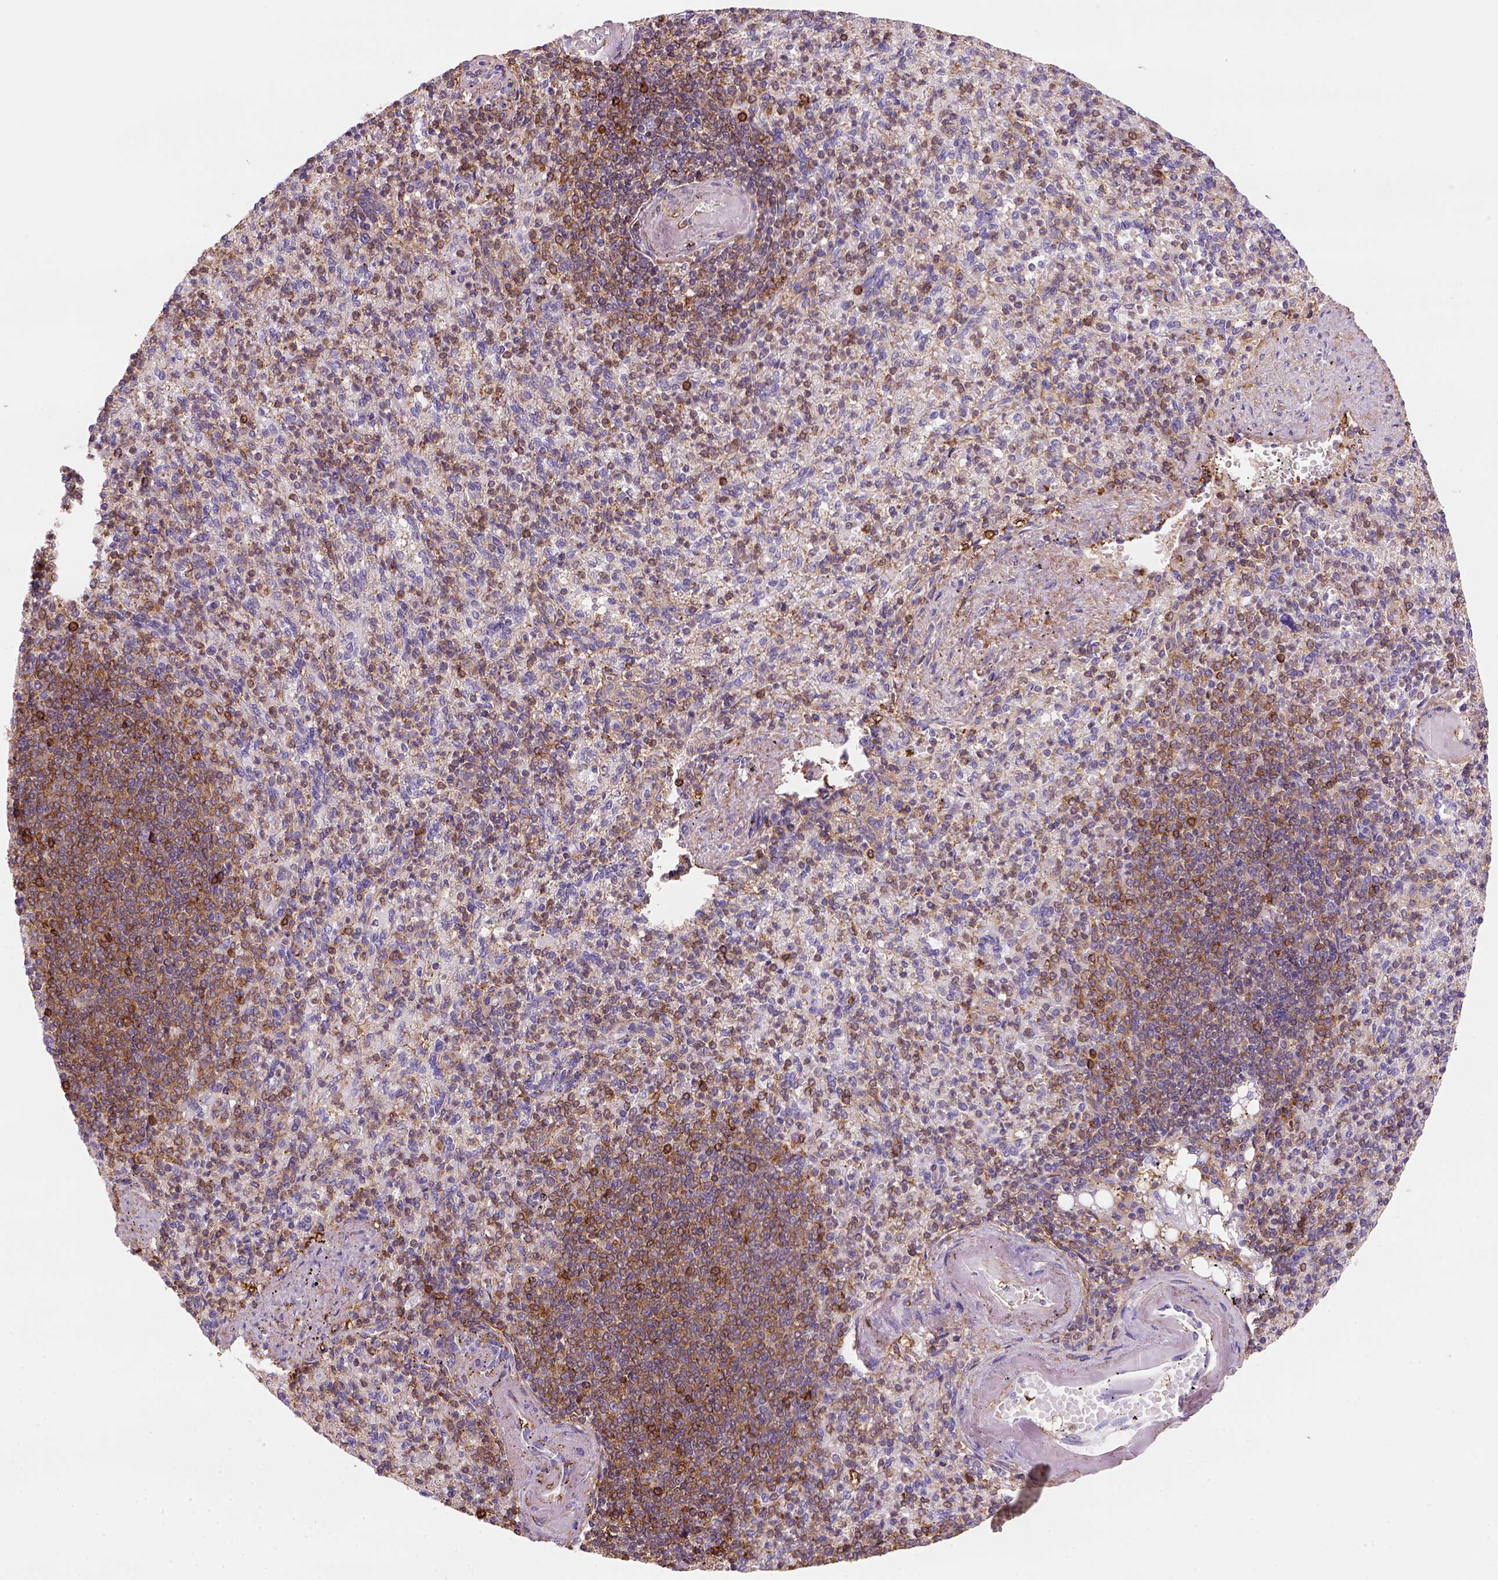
{"staining": {"intensity": "strong", "quantity": "<25%", "location": "cytoplasmic/membranous"}, "tissue": "spleen", "cell_type": "Cells in red pulp", "image_type": "normal", "snomed": [{"axis": "morphology", "description": "Normal tissue, NOS"}, {"axis": "topography", "description": "Spleen"}], "caption": "Immunohistochemical staining of benign human spleen reveals strong cytoplasmic/membranous protein expression in approximately <25% of cells in red pulp.", "gene": "GPRC5D", "patient": {"sex": "female", "age": 74}}